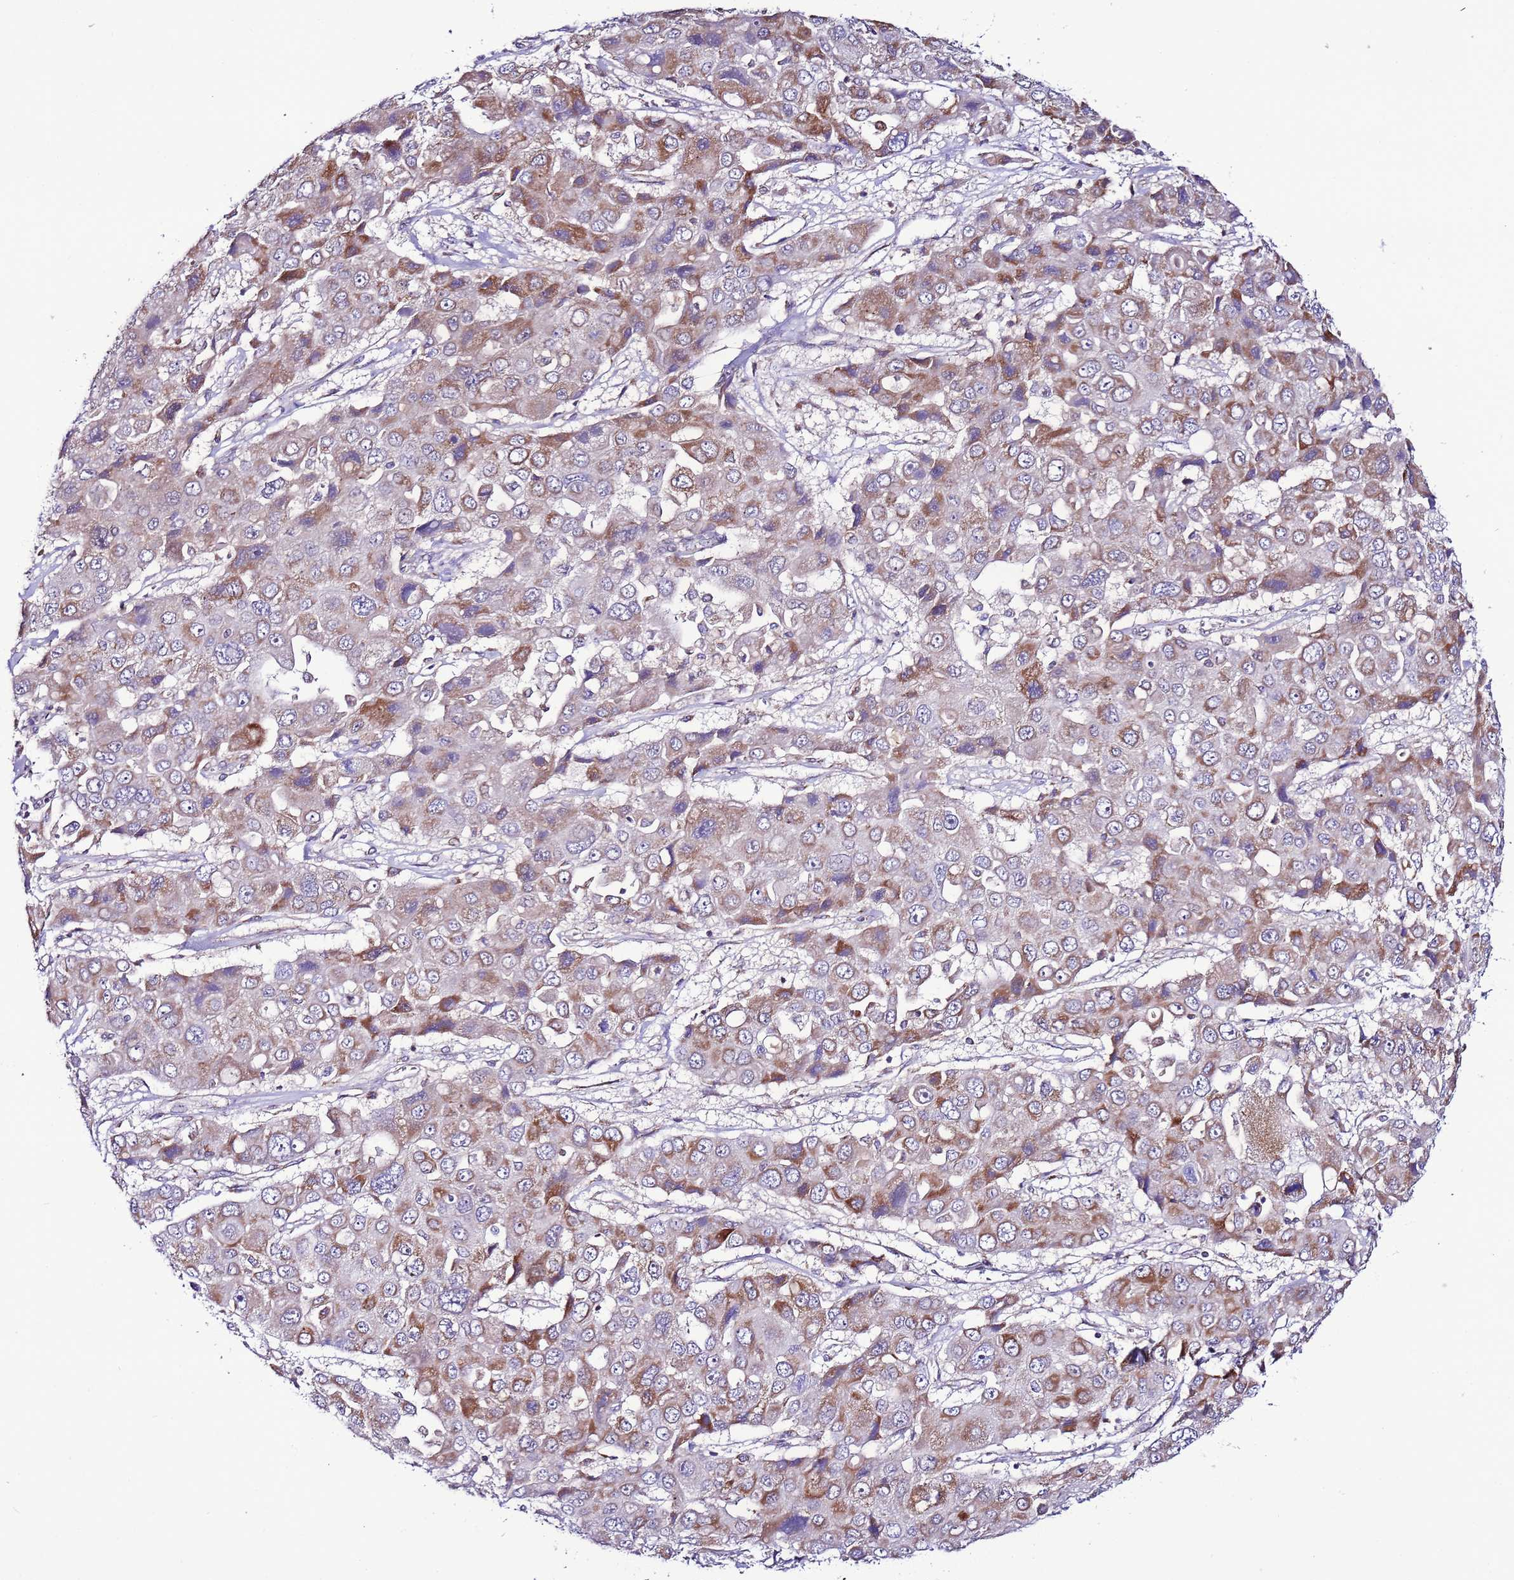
{"staining": {"intensity": "moderate", "quantity": "25%-75%", "location": "cytoplasmic/membranous"}, "tissue": "liver cancer", "cell_type": "Tumor cells", "image_type": "cancer", "snomed": [{"axis": "morphology", "description": "Cholangiocarcinoma"}, {"axis": "topography", "description": "Liver"}], "caption": "Tumor cells display medium levels of moderate cytoplasmic/membranous staining in approximately 25%-75% of cells in human liver cancer. The staining was performed using DAB (3,3'-diaminobenzidine), with brown indicating positive protein expression. Nuclei are stained blue with hematoxylin.", "gene": "UEVLD", "patient": {"sex": "male", "age": 67}}